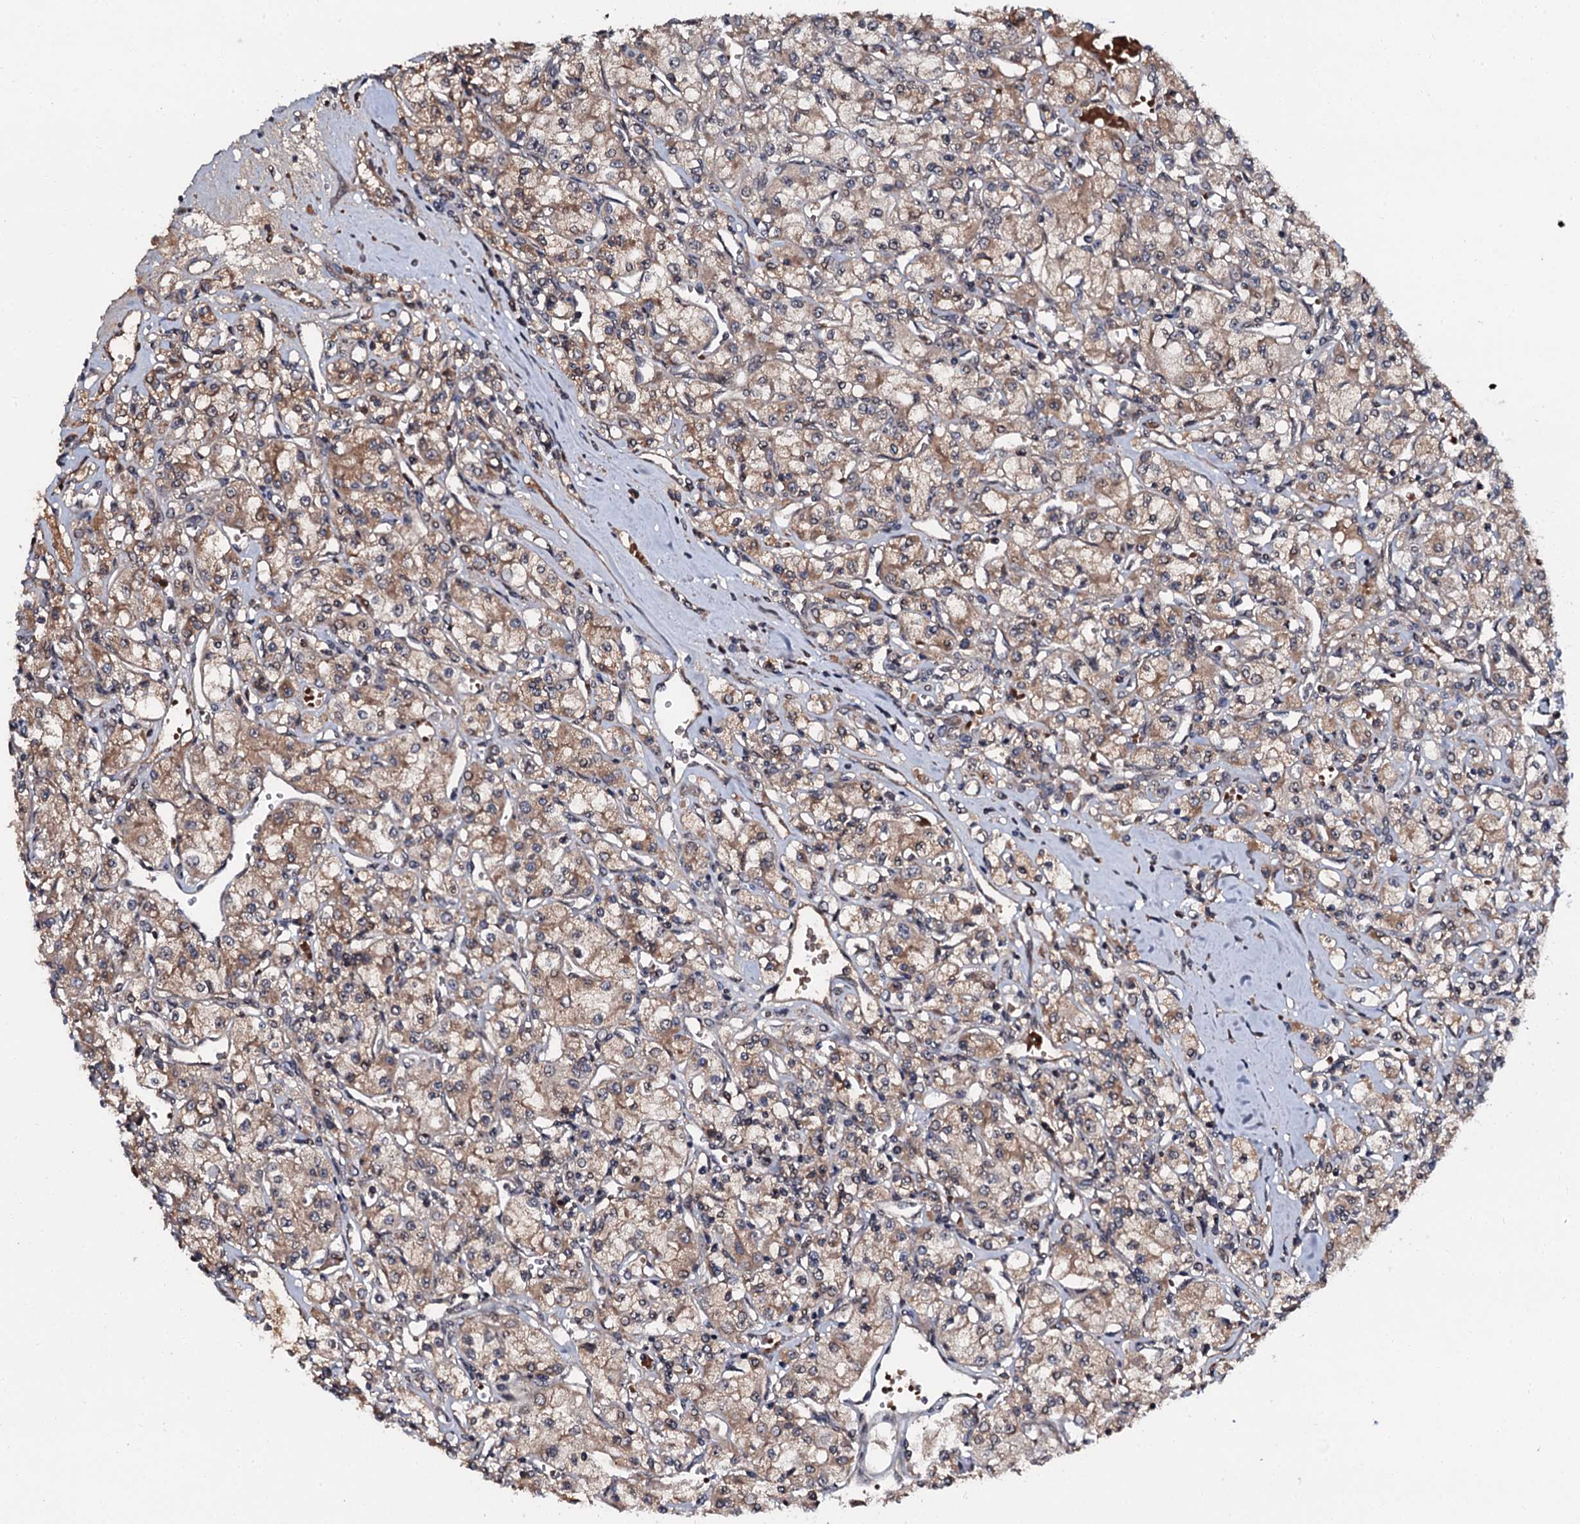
{"staining": {"intensity": "weak", "quantity": ">75%", "location": "cytoplasmic/membranous"}, "tissue": "renal cancer", "cell_type": "Tumor cells", "image_type": "cancer", "snomed": [{"axis": "morphology", "description": "Adenocarcinoma, NOS"}, {"axis": "topography", "description": "Kidney"}], "caption": "The immunohistochemical stain labels weak cytoplasmic/membranous staining in tumor cells of renal cancer (adenocarcinoma) tissue.", "gene": "N4BP1", "patient": {"sex": "female", "age": 59}}